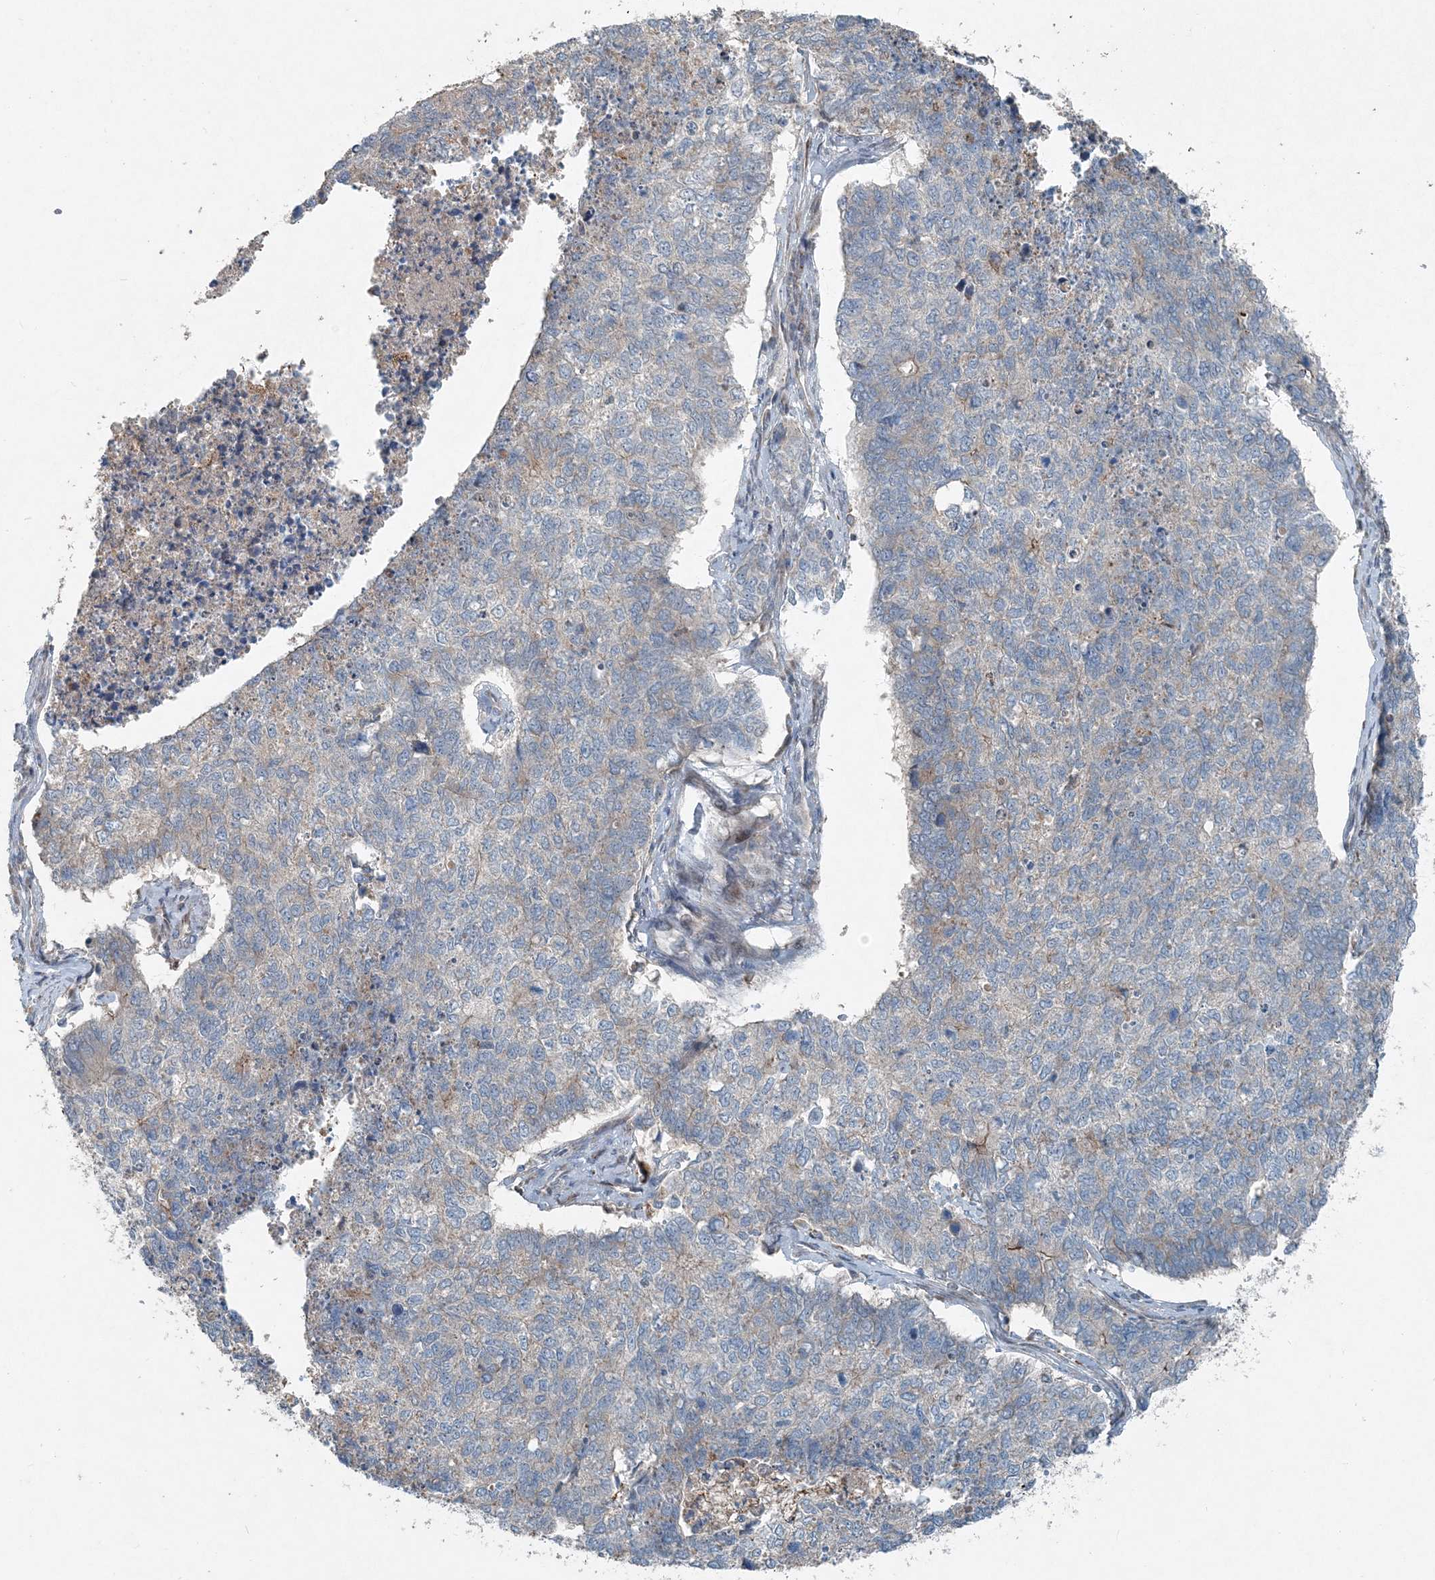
{"staining": {"intensity": "negative", "quantity": "none", "location": "none"}, "tissue": "cervical cancer", "cell_type": "Tumor cells", "image_type": "cancer", "snomed": [{"axis": "morphology", "description": "Squamous cell carcinoma, NOS"}, {"axis": "topography", "description": "Cervix"}], "caption": "The histopathology image shows no significant expression in tumor cells of squamous cell carcinoma (cervical). (DAB (3,3'-diaminobenzidine) IHC with hematoxylin counter stain).", "gene": "INTU", "patient": {"sex": "female", "age": 63}}